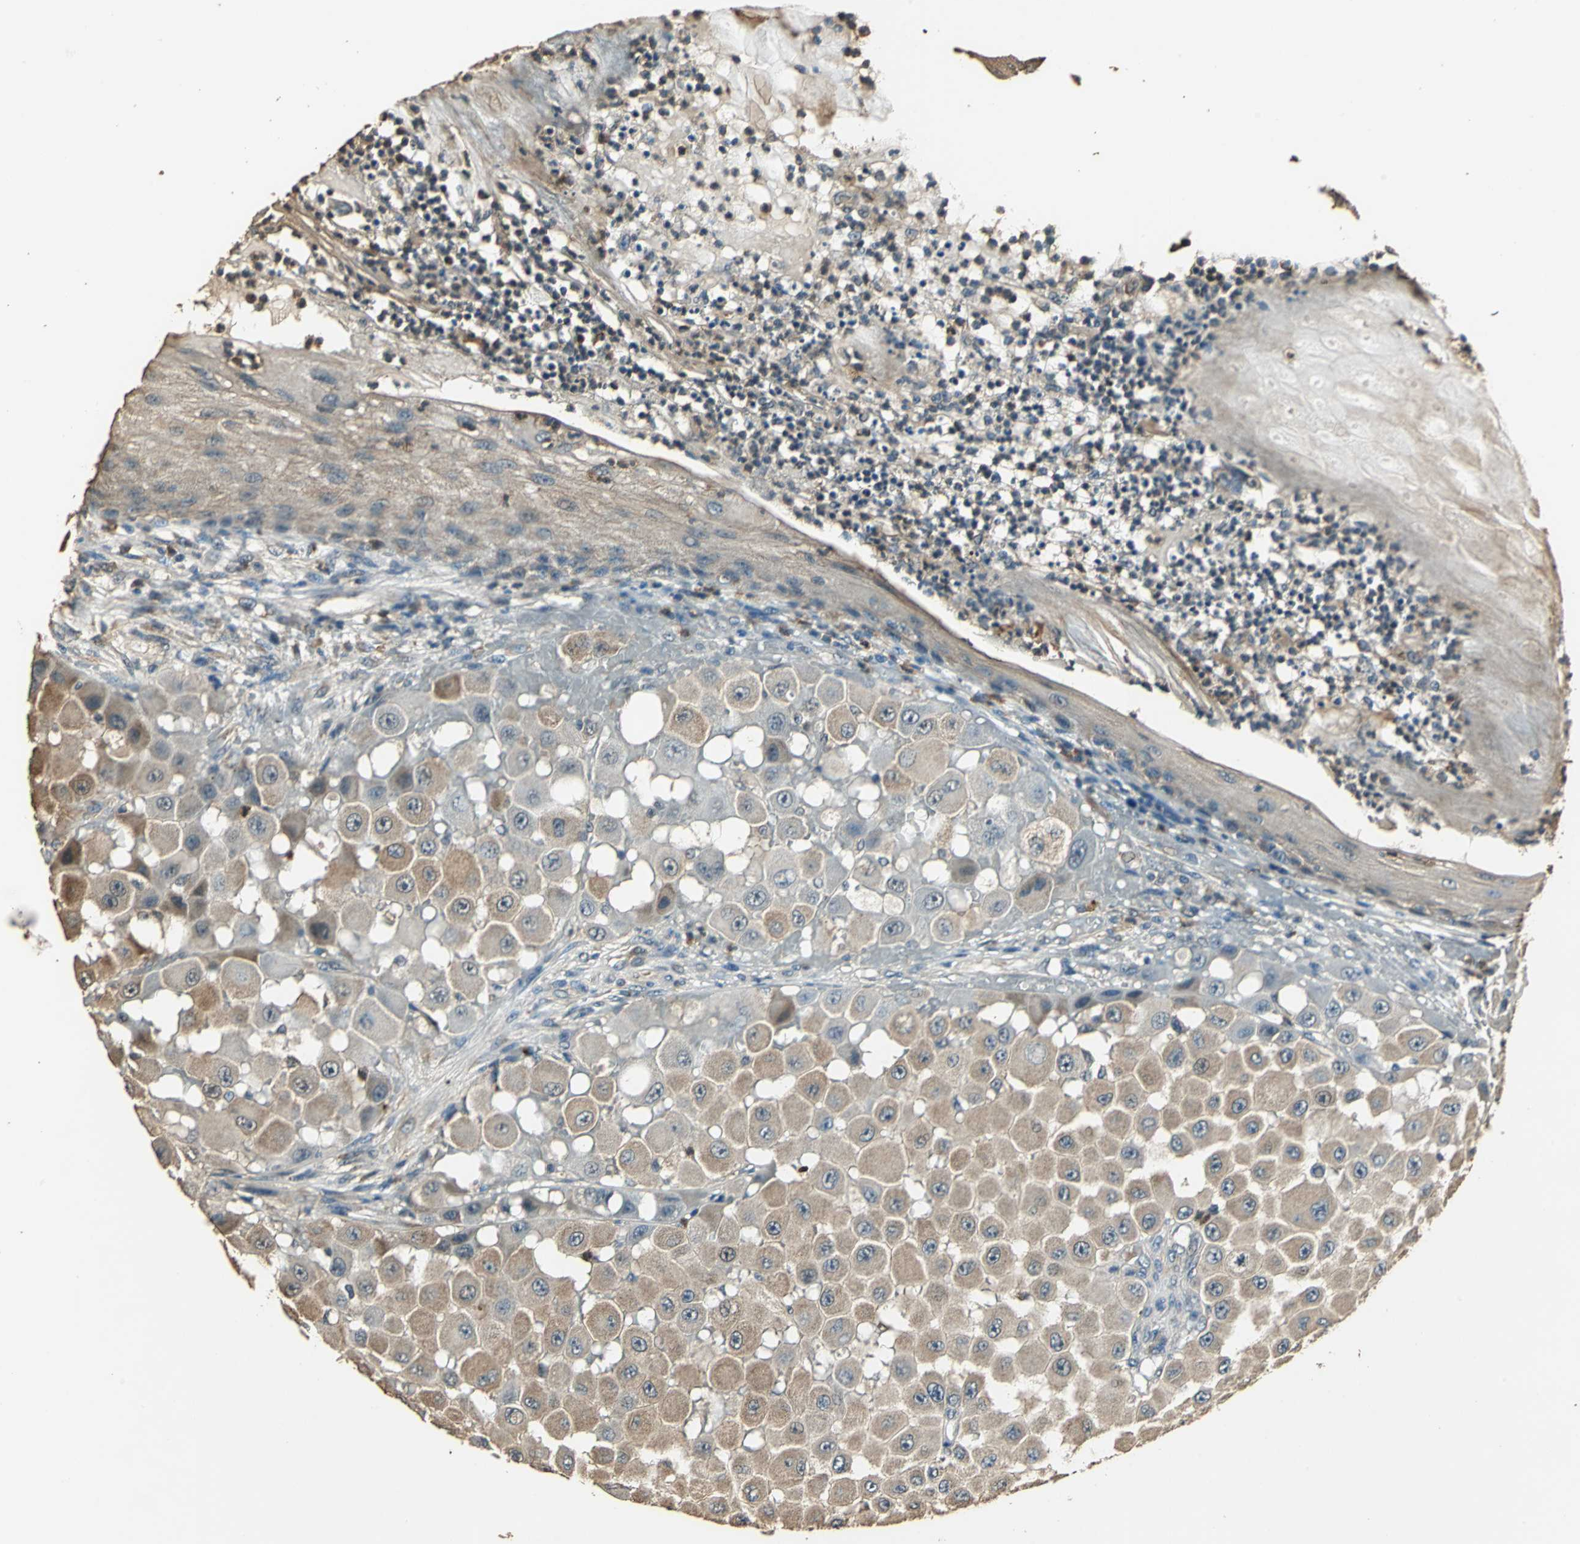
{"staining": {"intensity": "moderate", "quantity": ">75%", "location": "cytoplasmic/membranous"}, "tissue": "melanoma", "cell_type": "Tumor cells", "image_type": "cancer", "snomed": [{"axis": "morphology", "description": "Malignant melanoma, NOS"}, {"axis": "topography", "description": "Skin"}], "caption": "A high-resolution photomicrograph shows IHC staining of melanoma, which reveals moderate cytoplasmic/membranous positivity in approximately >75% of tumor cells.", "gene": "TMPRSS4", "patient": {"sex": "female", "age": 81}}